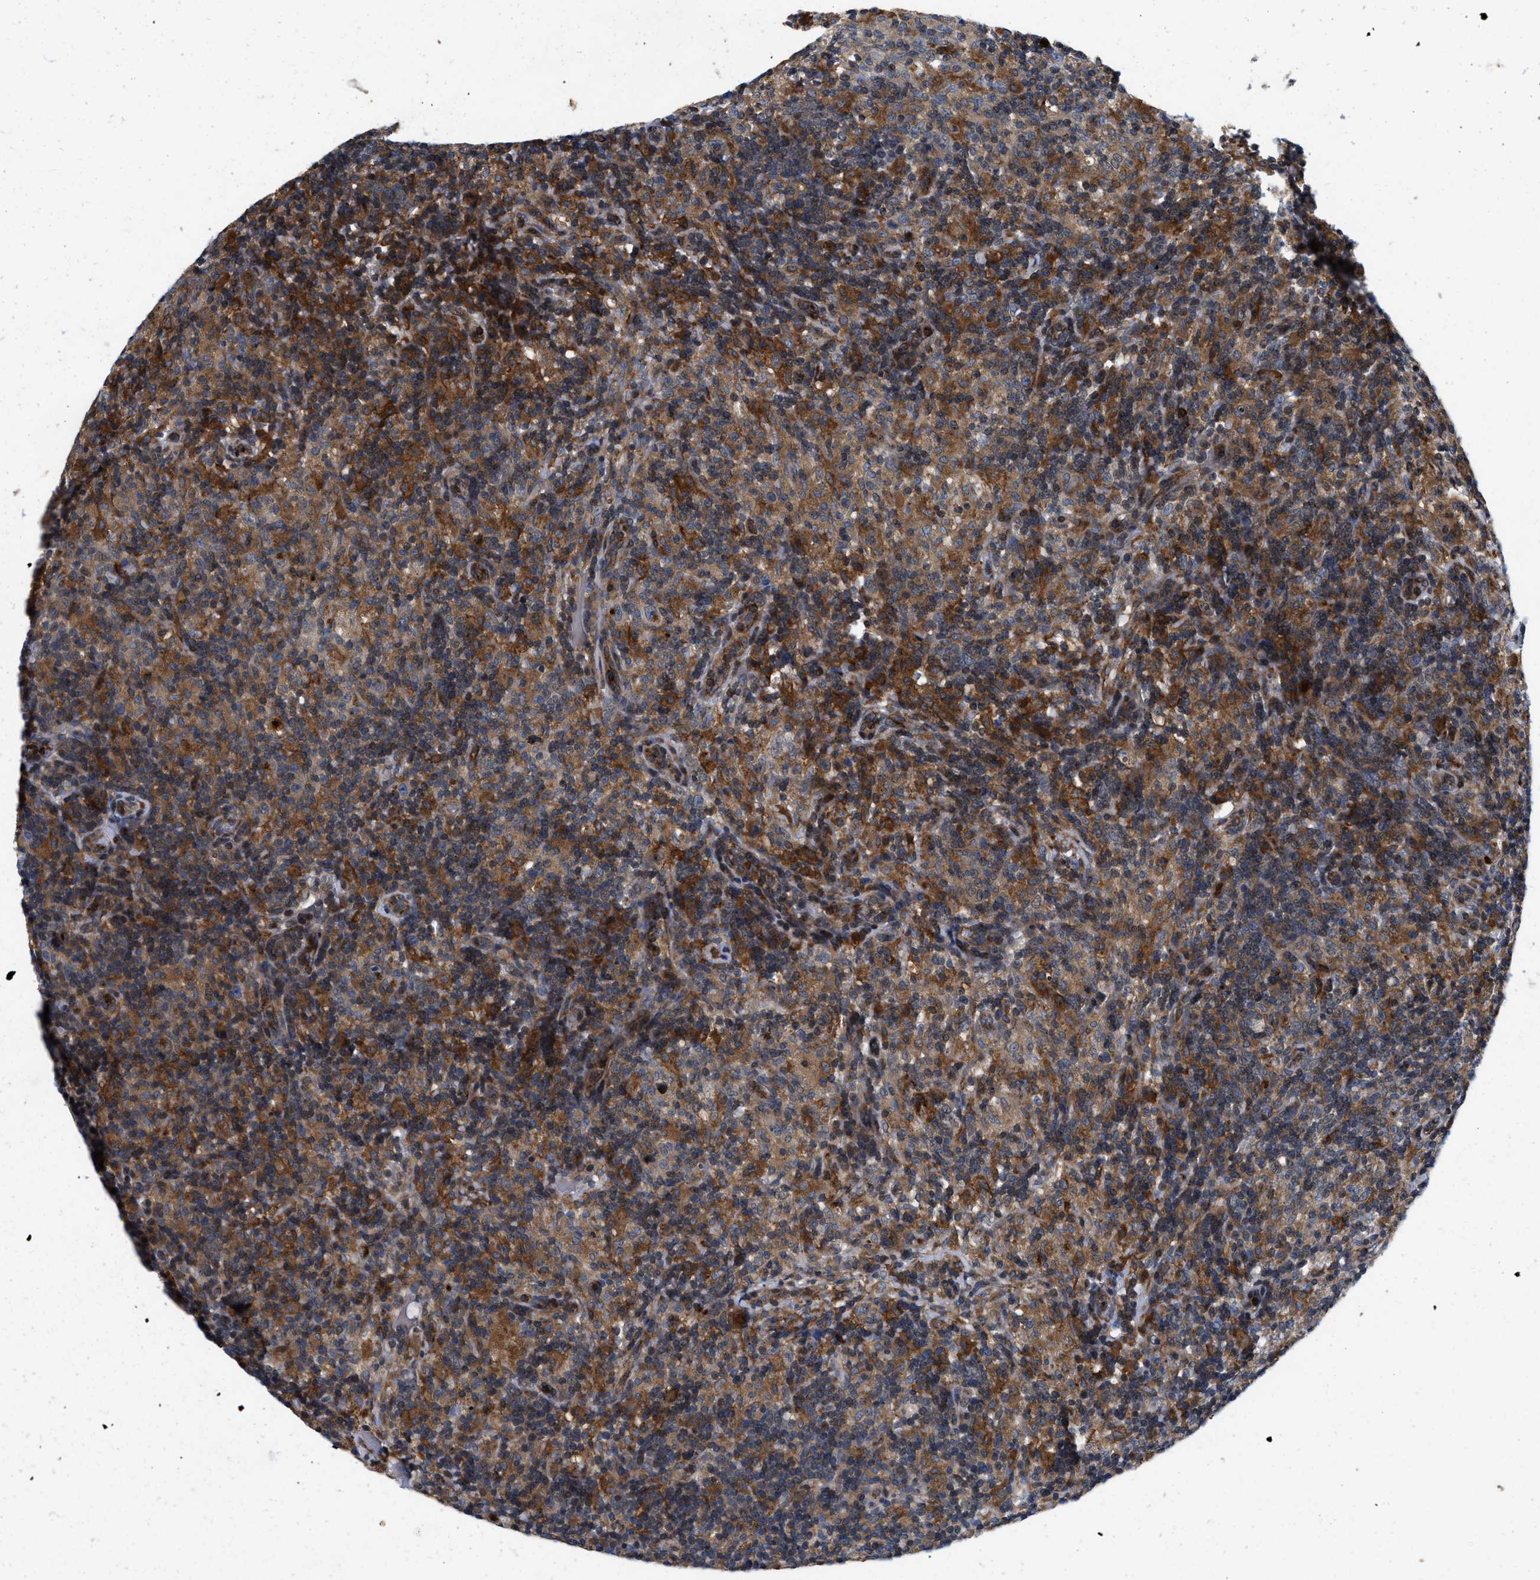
{"staining": {"intensity": "moderate", "quantity": ">75%", "location": "cytoplasmic/membranous"}, "tissue": "lymphoma", "cell_type": "Tumor cells", "image_type": "cancer", "snomed": [{"axis": "morphology", "description": "Hodgkin's disease, NOS"}, {"axis": "topography", "description": "Lymph node"}], "caption": "Immunohistochemistry (IHC) of lymphoma exhibits medium levels of moderate cytoplasmic/membranous positivity in approximately >75% of tumor cells. Using DAB (brown) and hematoxylin (blue) stains, captured at high magnification using brightfield microscopy.", "gene": "ENPP4", "patient": {"sex": "male", "age": 70}}